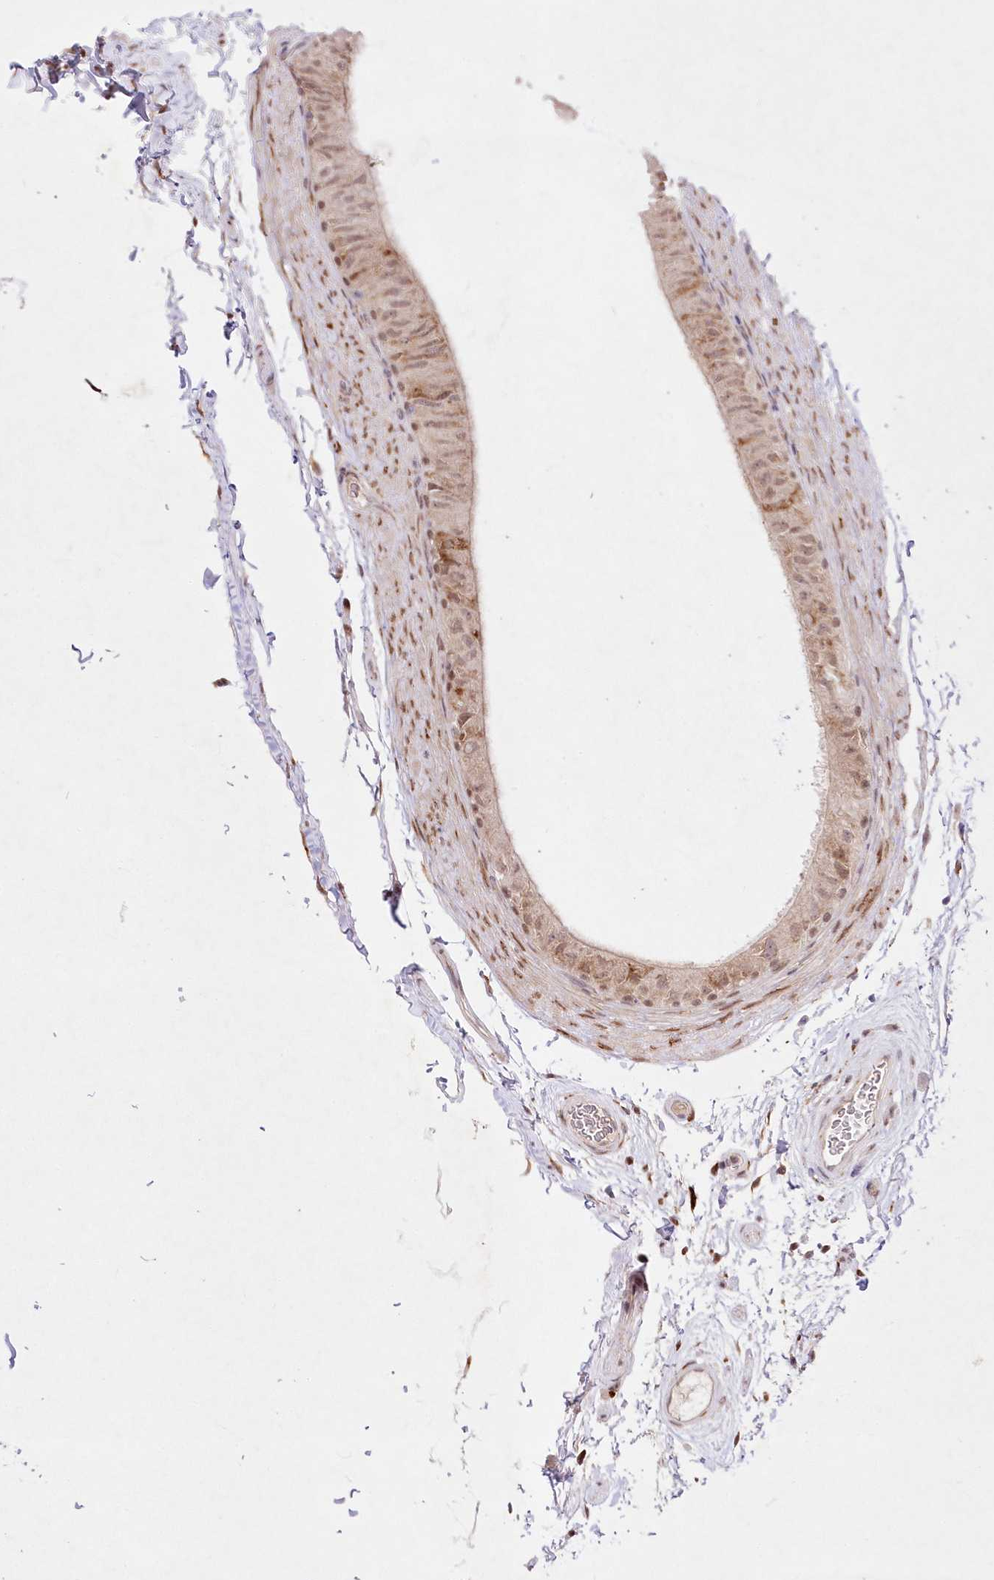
{"staining": {"intensity": "moderate", "quantity": "25%-75%", "location": "cytoplasmic/membranous,nuclear"}, "tissue": "epididymis", "cell_type": "Glandular cells", "image_type": "normal", "snomed": [{"axis": "morphology", "description": "Normal tissue, NOS"}, {"axis": "topography", "description": "Epididymis"}], "caption": "Immunohistochemical staining of unremarkable epididymis exhibits moderate cytoplasmic/membranous,nuclear protein positivity in approximately 25%-75% of glandular cells.", "gene": "LDB1", "patient": {"sex": "male", "age": 49}}